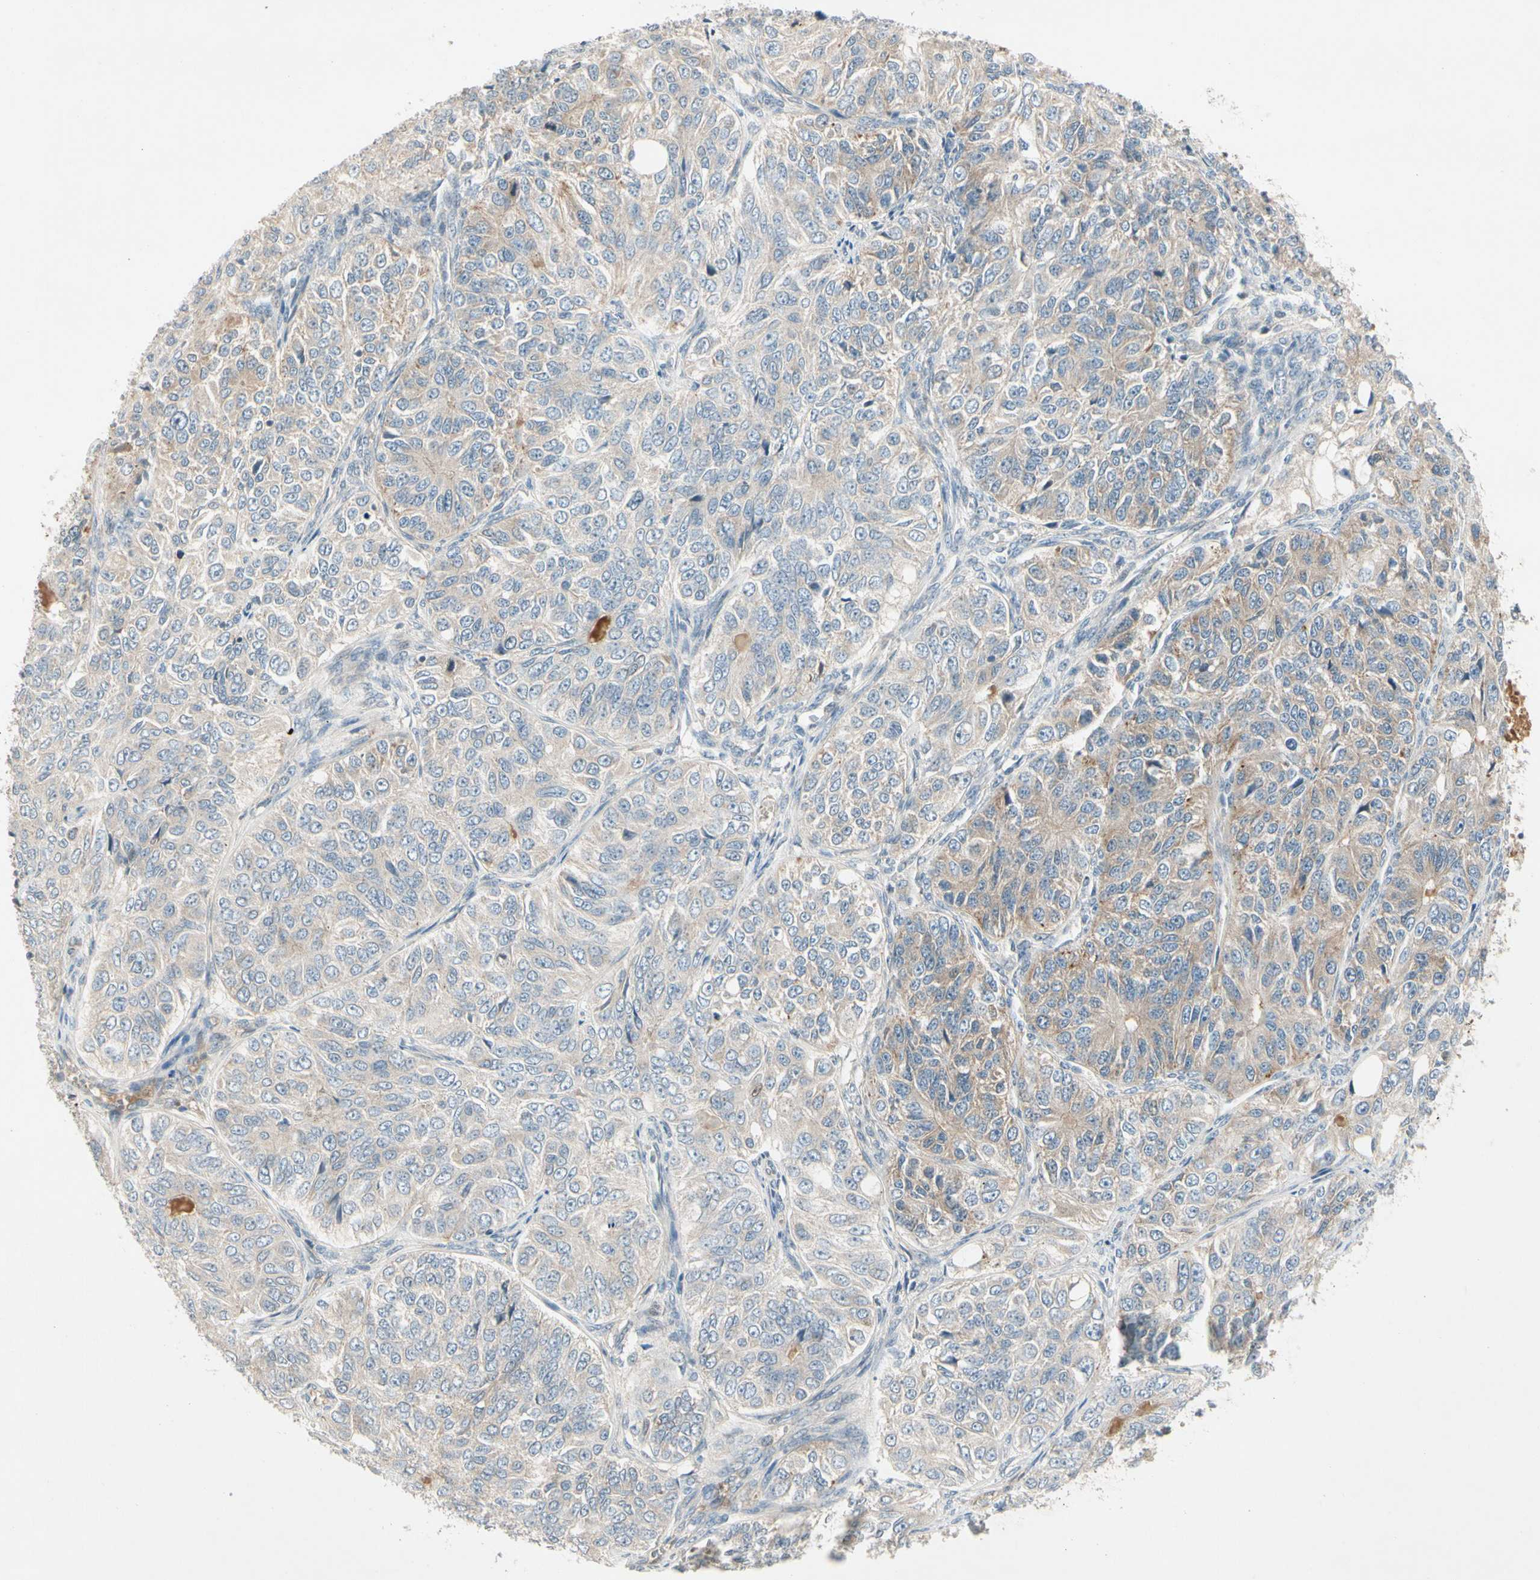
{"staining": {"intensity": "weak", "quantity": "25%-75%", "location": "cytoplasmic/membranous"}, "tissue": "ovarian cancer", "cell_type": "Tumor cells", "image_type": "cancer", "snomed": [{"axis": "morphology", "description": "Carcinoma, endometroid"}, {"axis": "topography", "description": "Ovary"}], "caption": "Protein expression analysis of ovarian endometroid carcinoma displays weak cytoplasmic/membranous expression in approximately 25%-75% of tumor cells.", "gene": "ICAM5", "patient": {"sex": "female", "age": 51}}